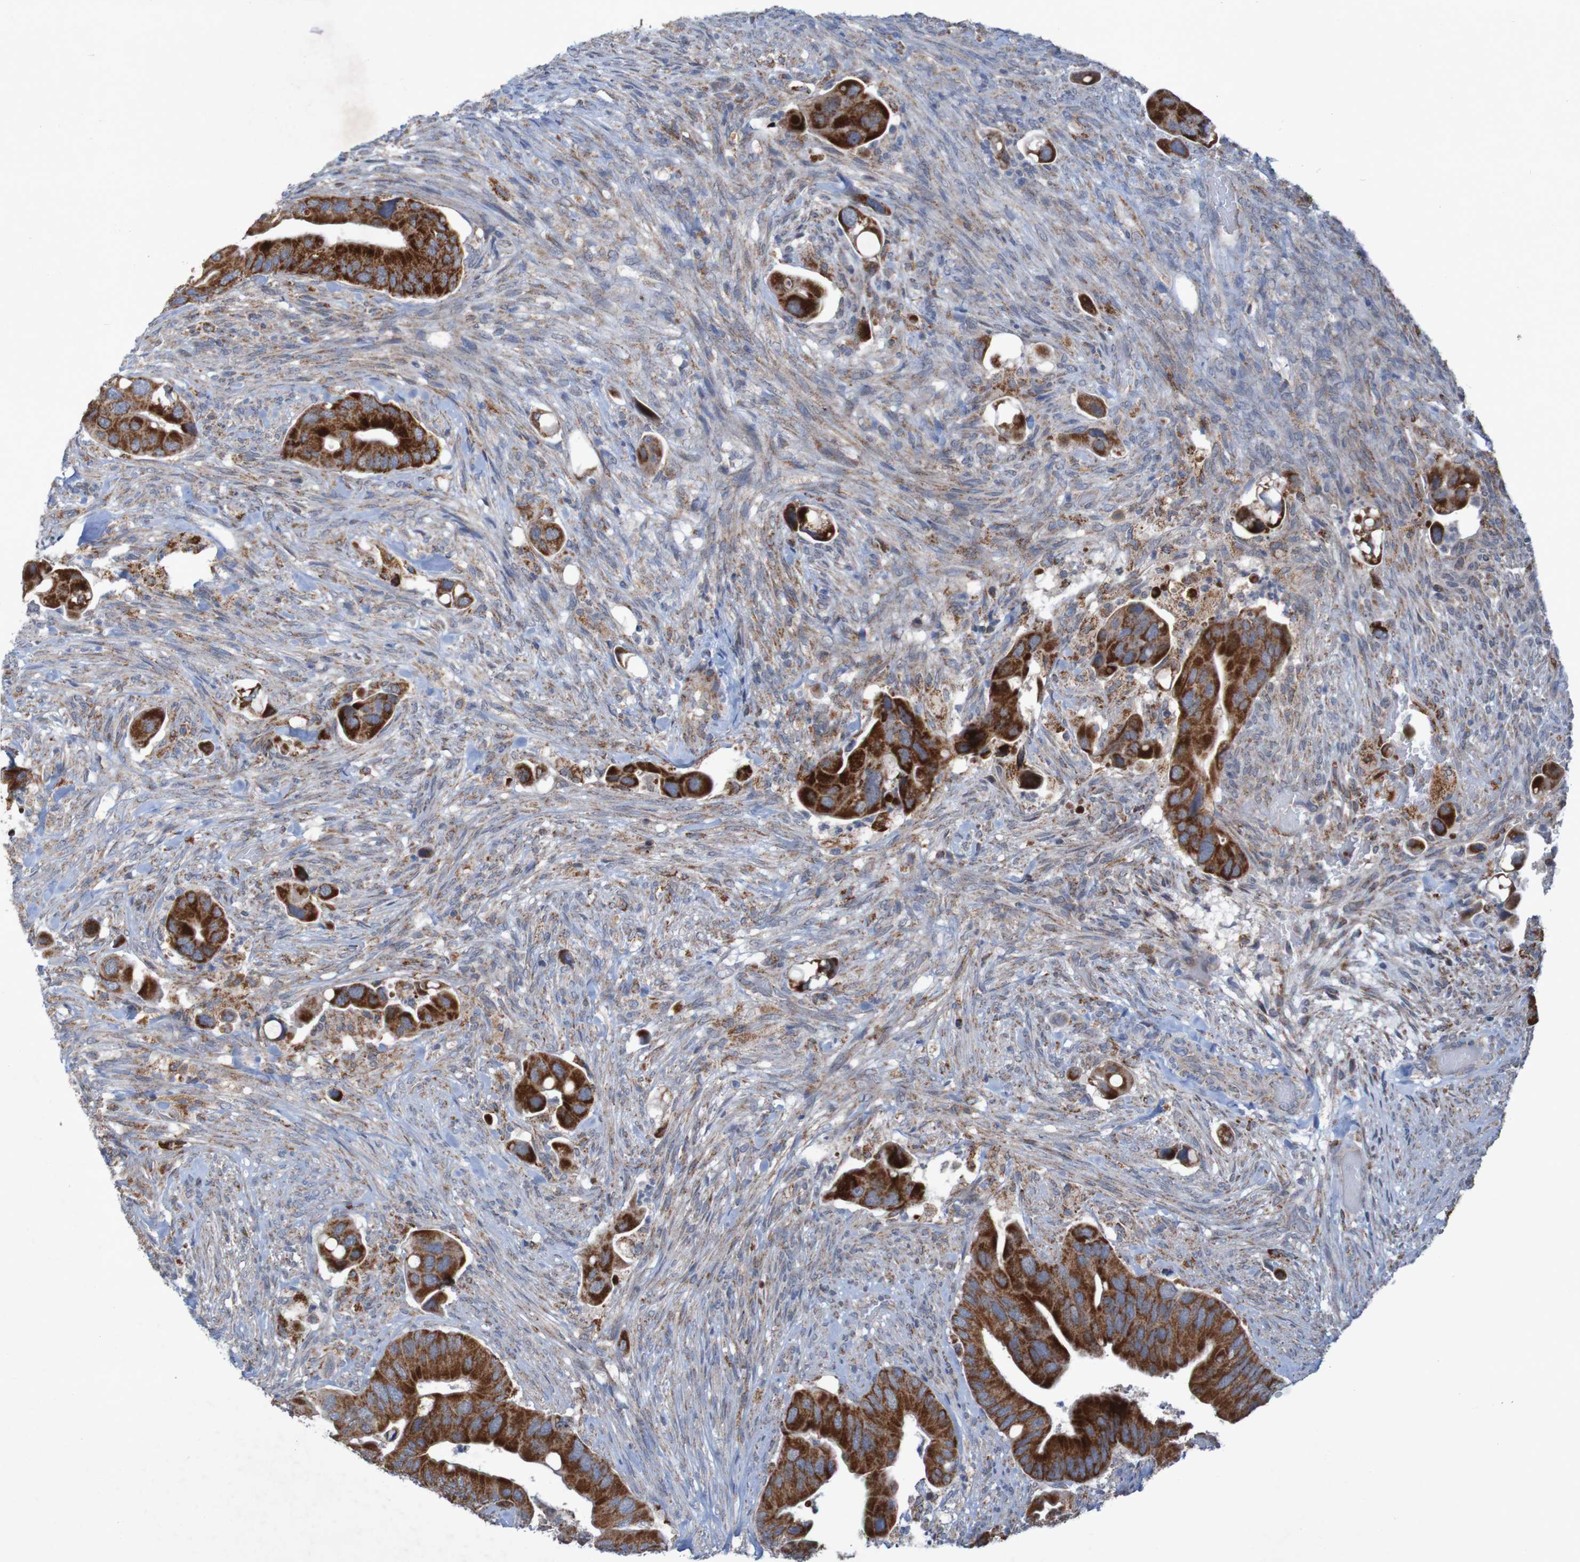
{"staining": {"intensity": "strong", "quantity": ">75%", "location": "cytoplasmic/membranous"}, "tissue": "colorectal cancer", "cell_type": "Tumor cells", "image_type": "cancer", "snomed": [{"axis": "morphology", "description": "Adenocarcinoma, NOS"}, {"axis": "topography", "description": "Rectum"}], "caption": "Immunohistochemical staining of colorectal adenocarcinoma shows strong cytoplasmic/membranous protein staining in approximately >75% of tumor cells. Immunohistochemistry stains the protein in brown and the nuclei are stained blue.", "gene": "CCDC51", "patient": {"sex": "female", "age": 57}}